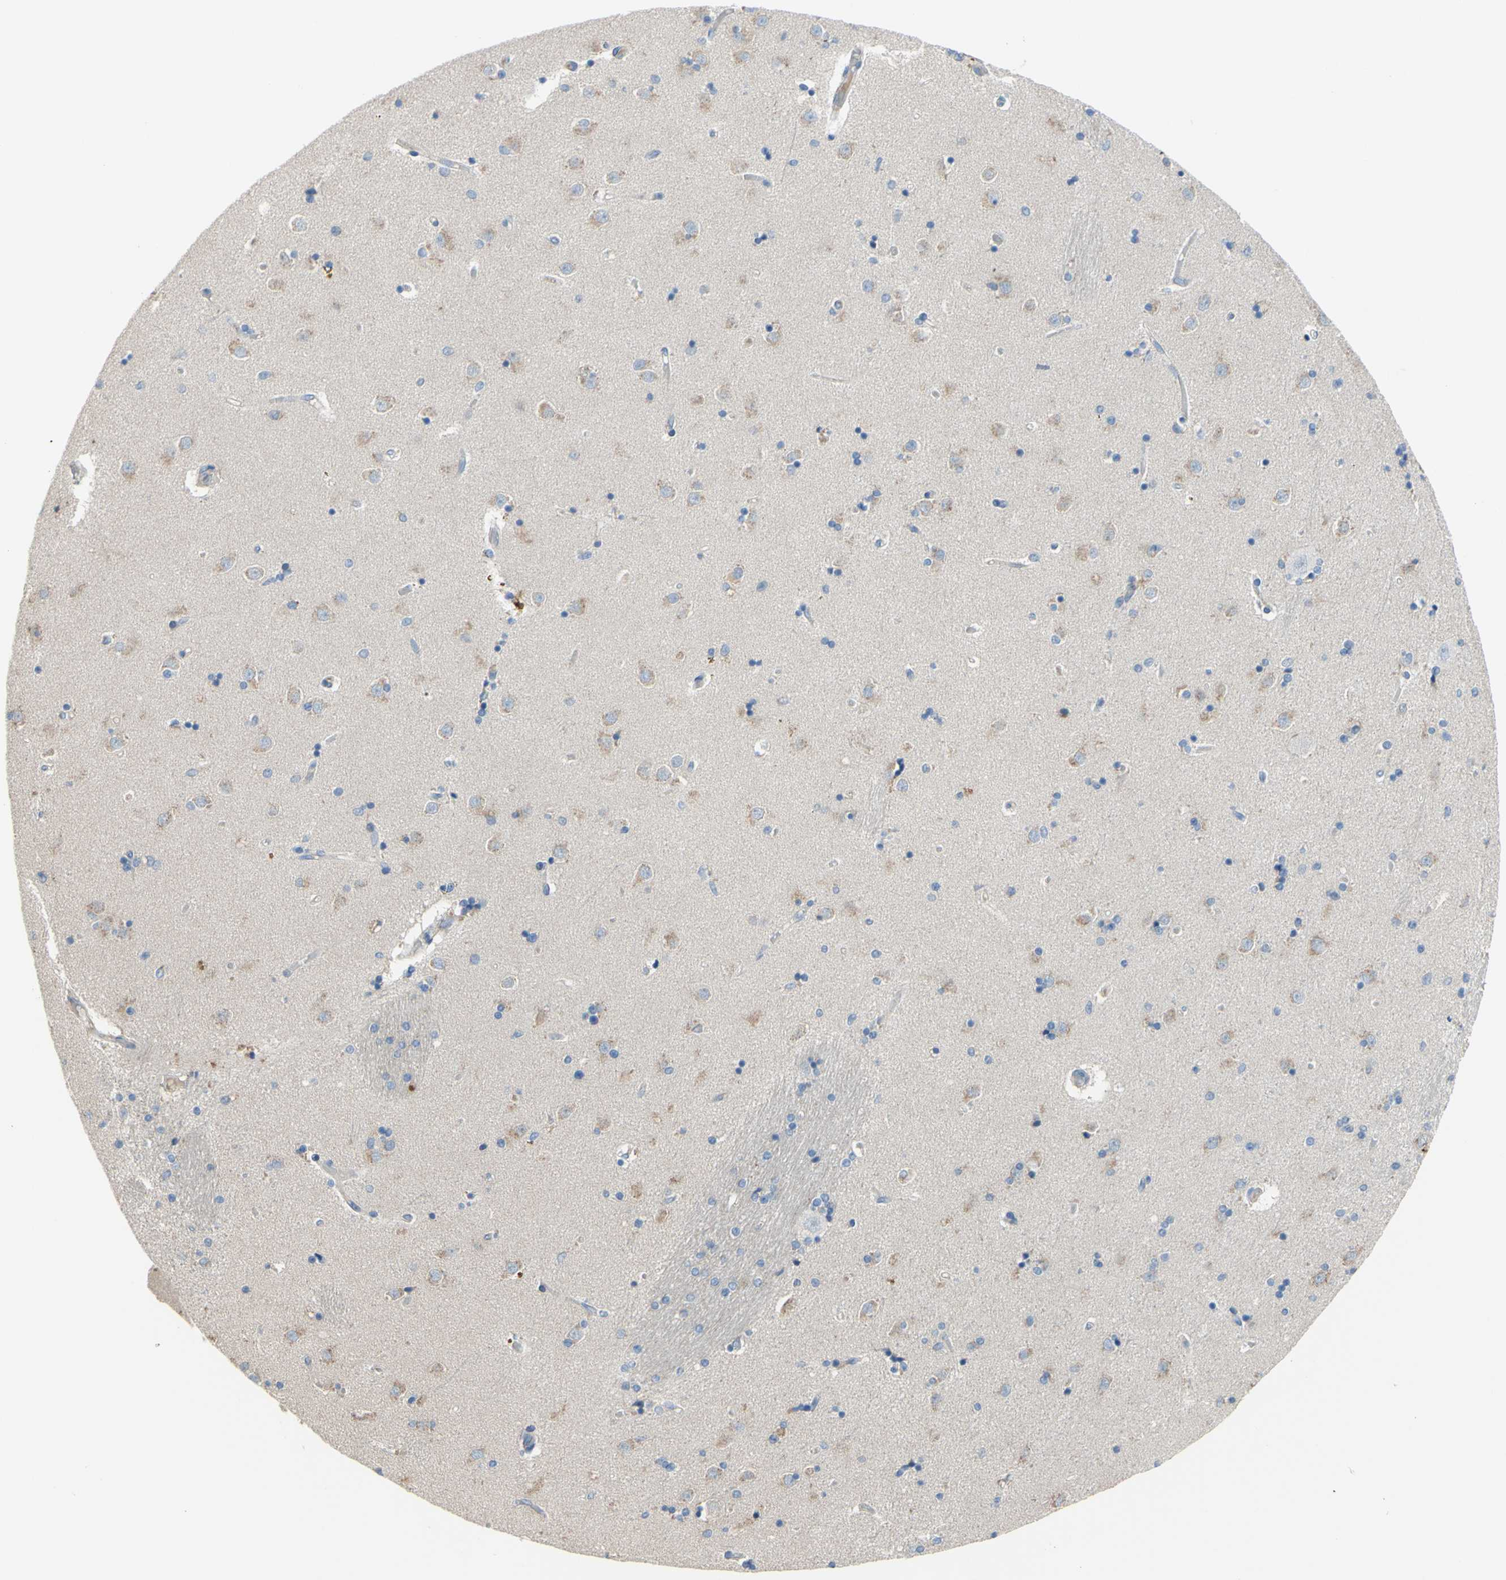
{"staining": {"intensity": "negative", "quantity": "none", "location": "none"}, "tissue": "caudate", "cell_type": "Glial cells", "image_type": "normal", "snomed": [{"axis": "morphology", "description": "Normal tissue, NOS"}, {"axis": "topography", "description": "Lateral ventricle wall"}], "caption": "Protein analysis of normal caudate demonstrates no significant expression in glial cells.", "gene": "TMEM59L", "patient": {"sex": "female", "age": 54}}